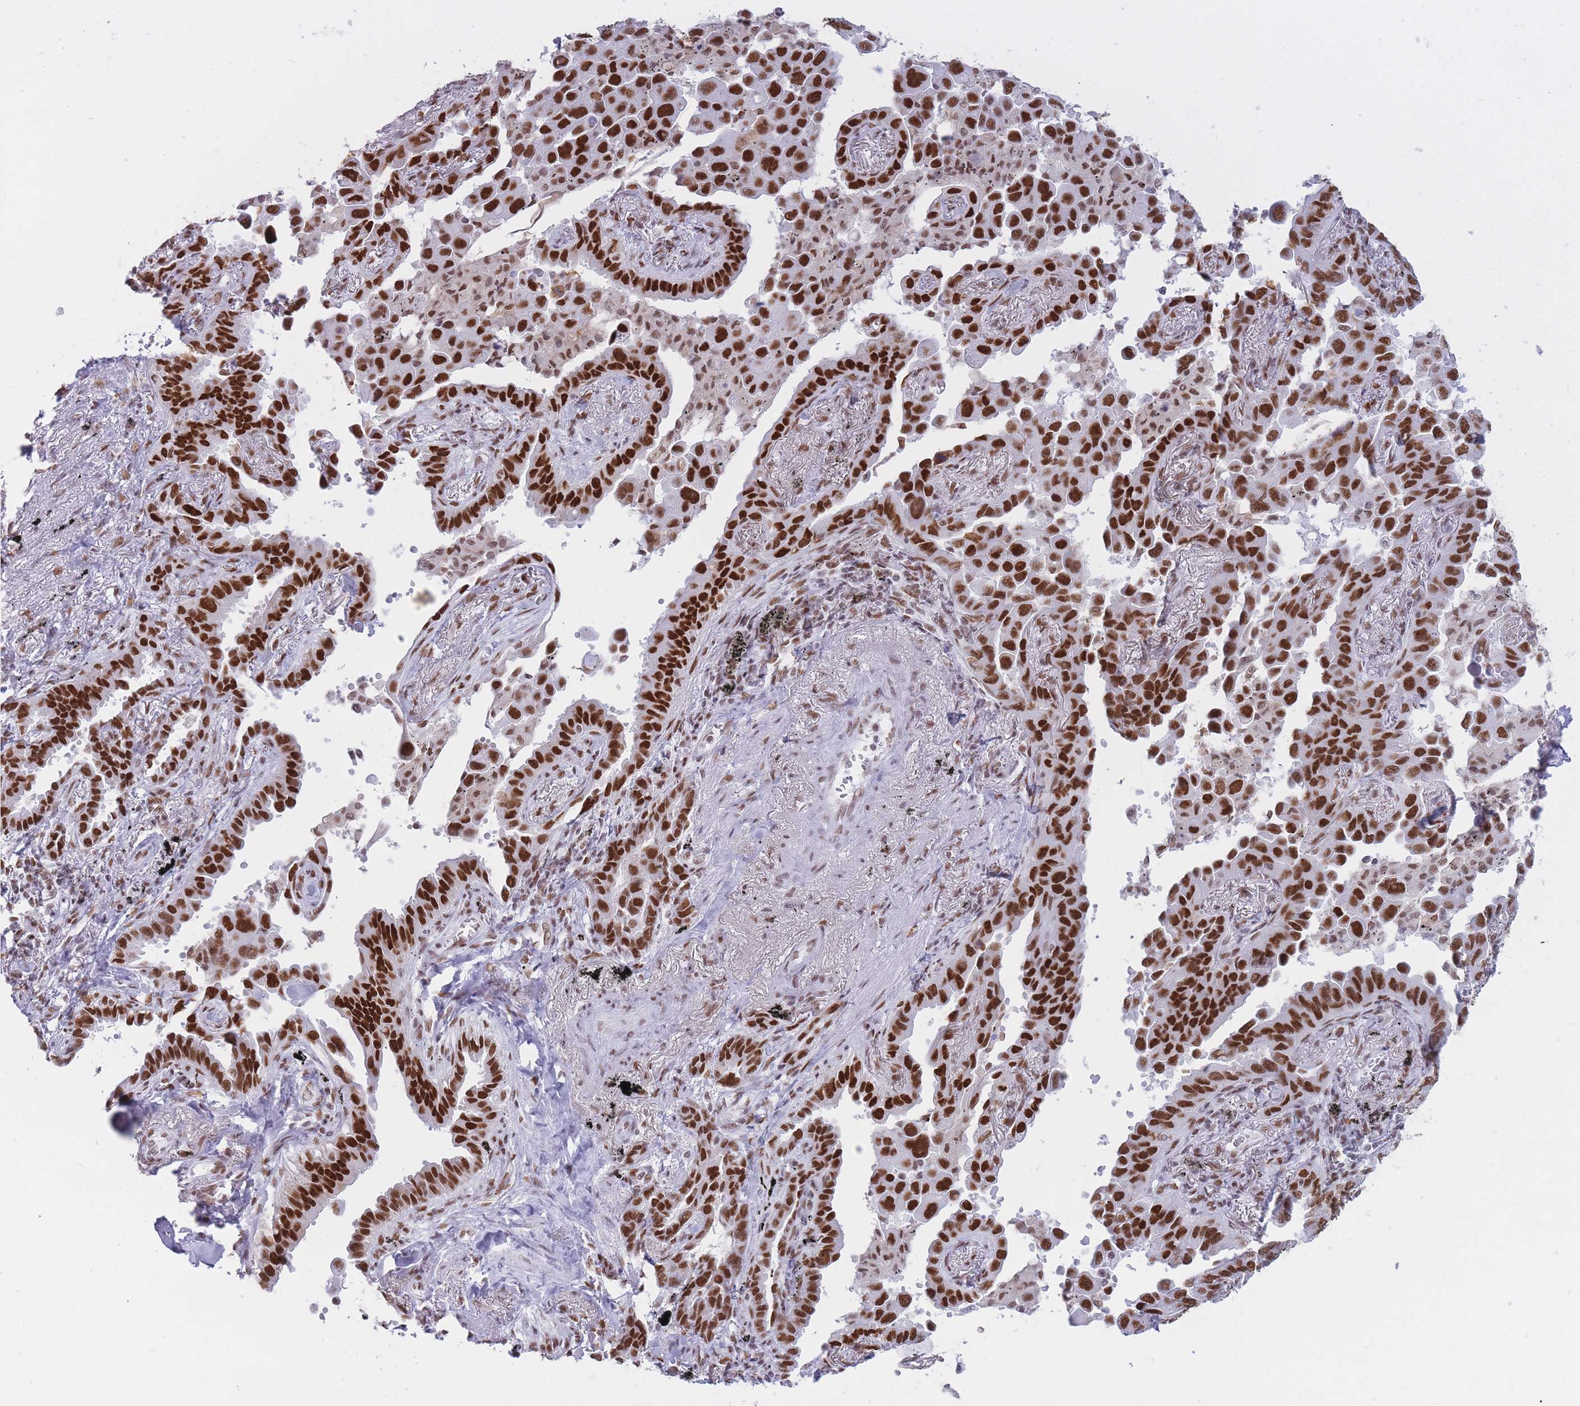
{"staining": {"intensity": "strong", "quantity": ">75%", "location": "nuclear"}, "tissue": "lung cancer", "cell_type": "Tumor cells", "image_type": "cancer", "snomed": [{"axis": "morphology", "description": "Adenocarcinoma, NOS"}, {"axis": "topography", "description": "Lung"}], "caption": "Immunohistochemistry (IHC) of human lung adenocarcinoma exhibits high levels of strong nuclear expression in about >75% of tumor cells.", "gene": "HNRNPUL1", "patient": {"sex": "male", "age": 67}}